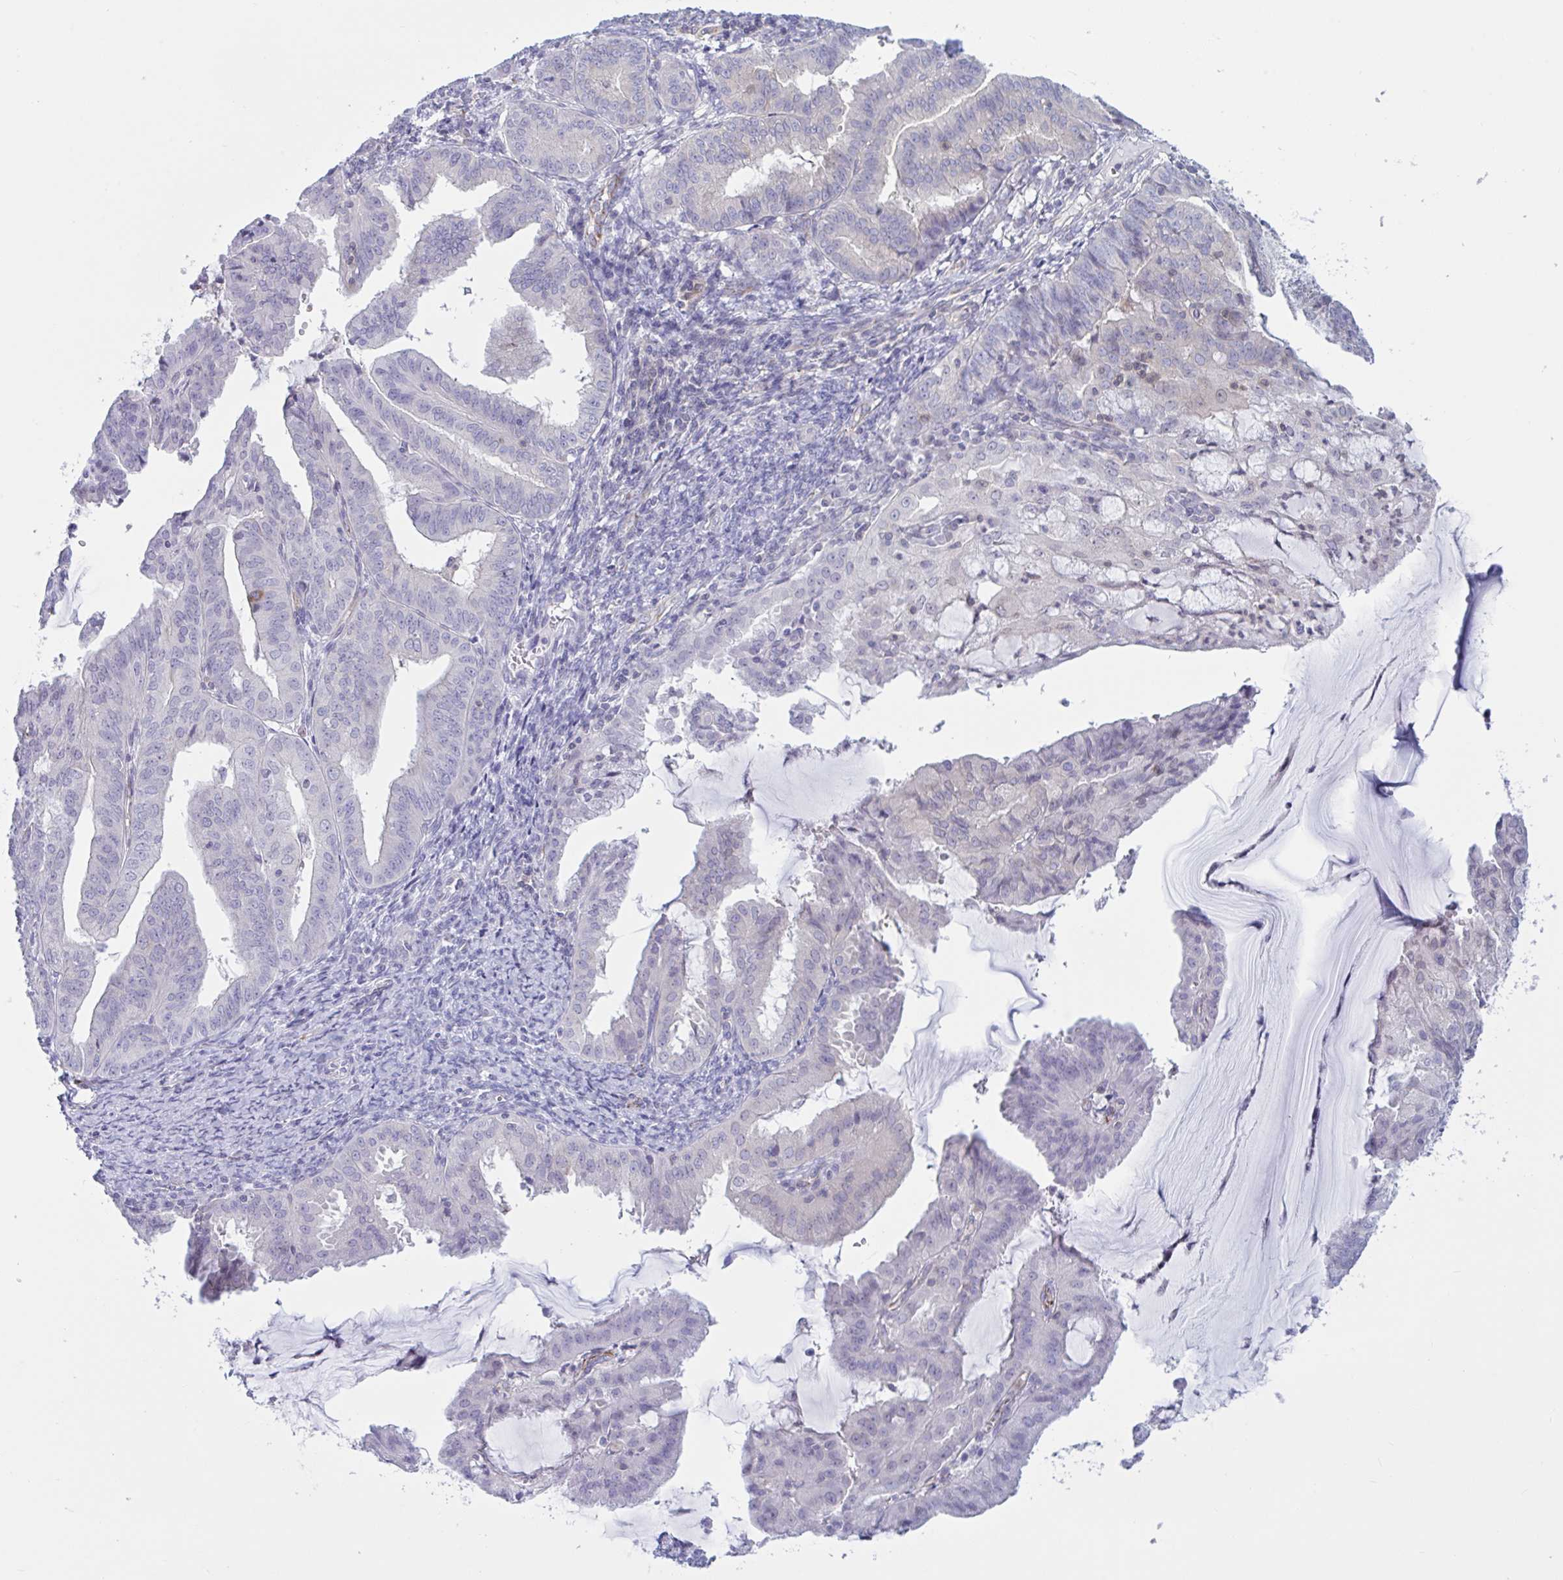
{"staining": {"intensity": "negative", "quantity": "none", "location": "none"}, "tissue": "endometrial cancer", "cell_type": "Tumor cells", "image_type": "cancer", "snomed": [{"axis": "morphology", "description": "Adenocarcinoma, NOS"}, {"axis": "topography", "description": "Endometrium"}], "caption": "An immunohistochemistry histopathology image of endometrial cancer (adenocarcinoma) is shown. There is no staining in tumor cells of endometrial cancer (adenocarcinoma). (DAB (3,3'-diaminobenzidine) IHC with hematoxylin counter stain).", "gene": "TANK", "patient": {"sex": "female", "age": 70}}